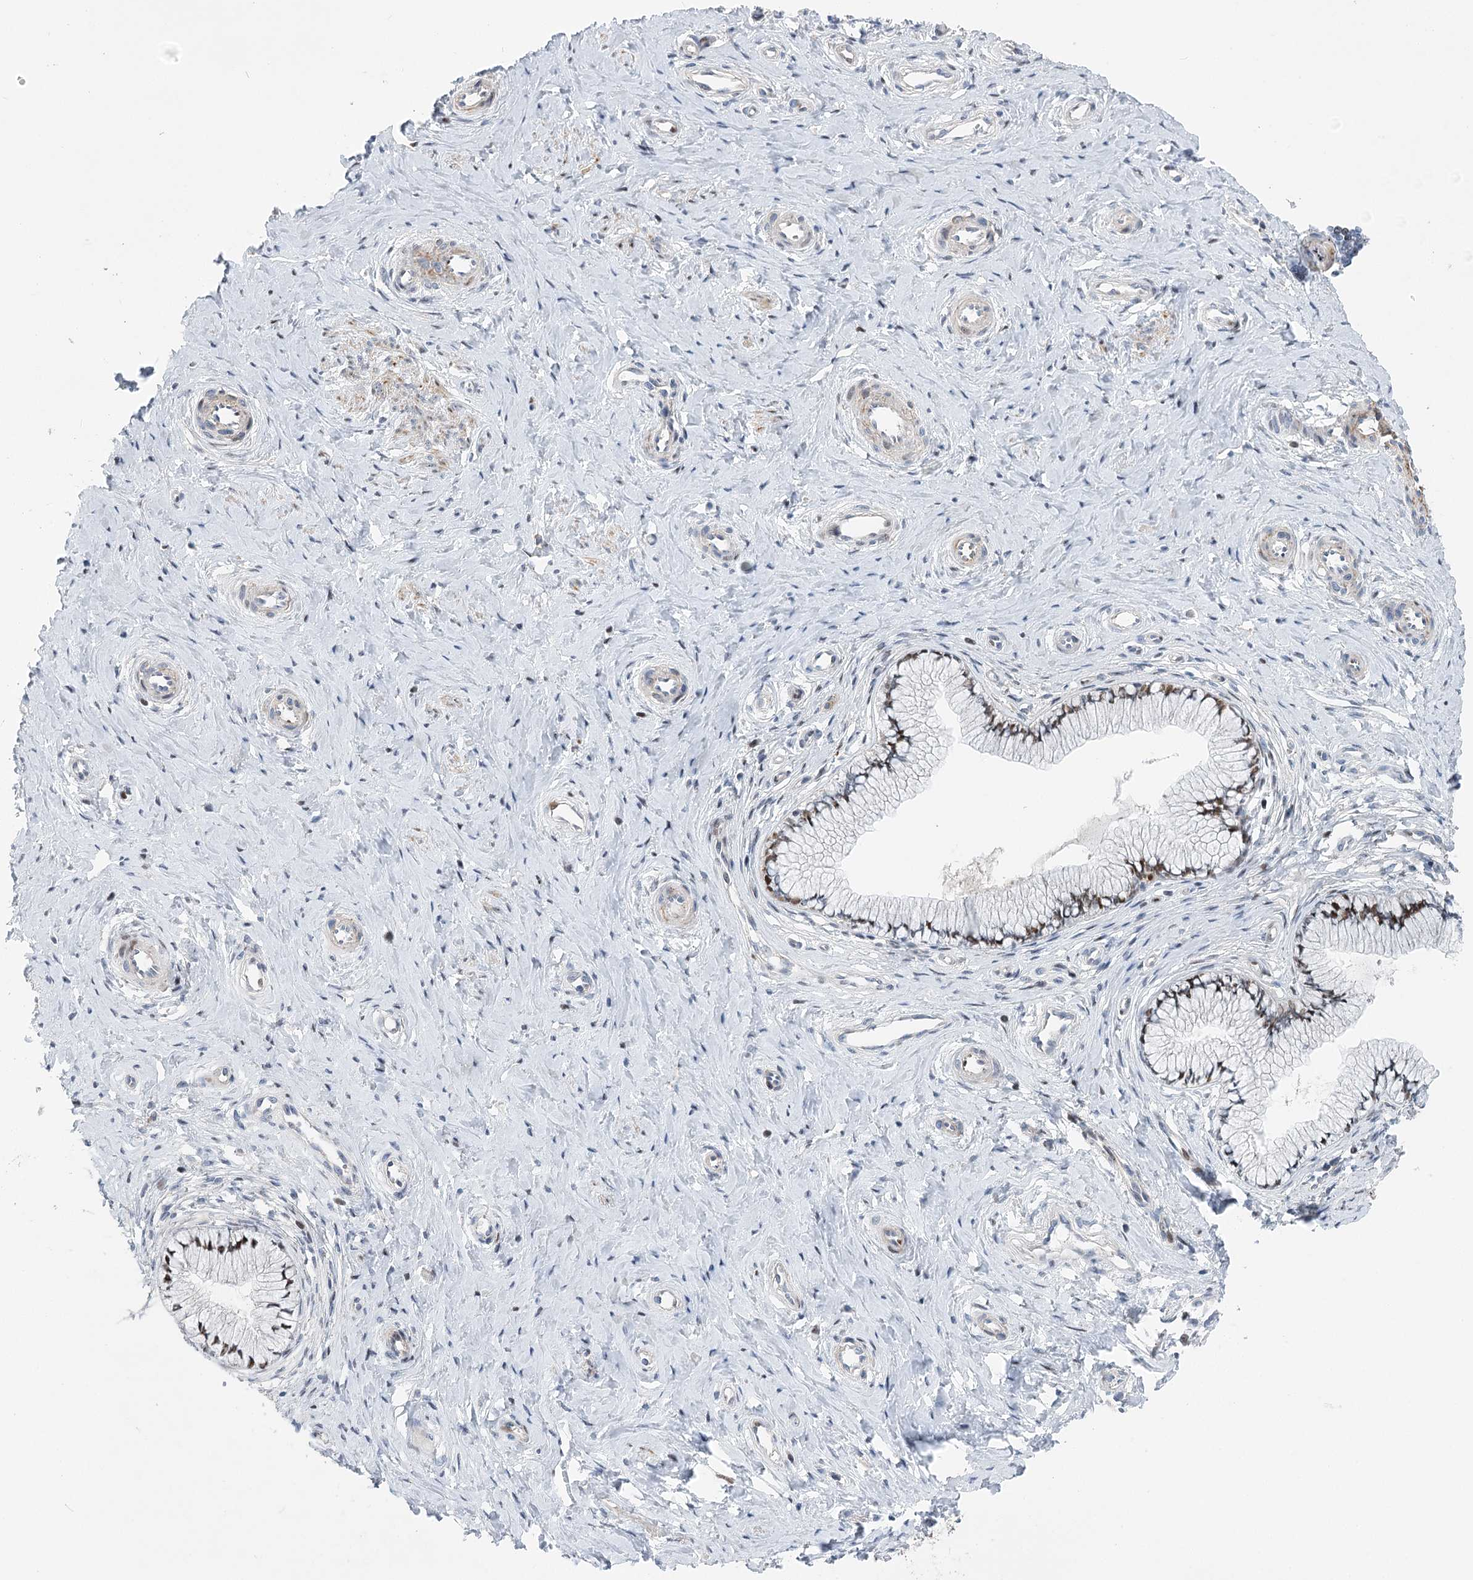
{"staining": {"intensity": "moderate", "quantity": ">75%", "location": "nuclear"}, "tissue": "cervix", "cell_type": "Glandular cells", "image_type": "normal", "snomed": [{"axis": "morphology", "description": "Normal tissue, NOS"}, {"axis": "topography", "description": "Cervix"}], "caption": "Normal cervix was stained to show a protein in brown. There is medium levels of moderate nuclear positivity in about >75% of glandular cells.", "gene": "CAMTA1", "patient": {"sex": "female", "age": 36}}